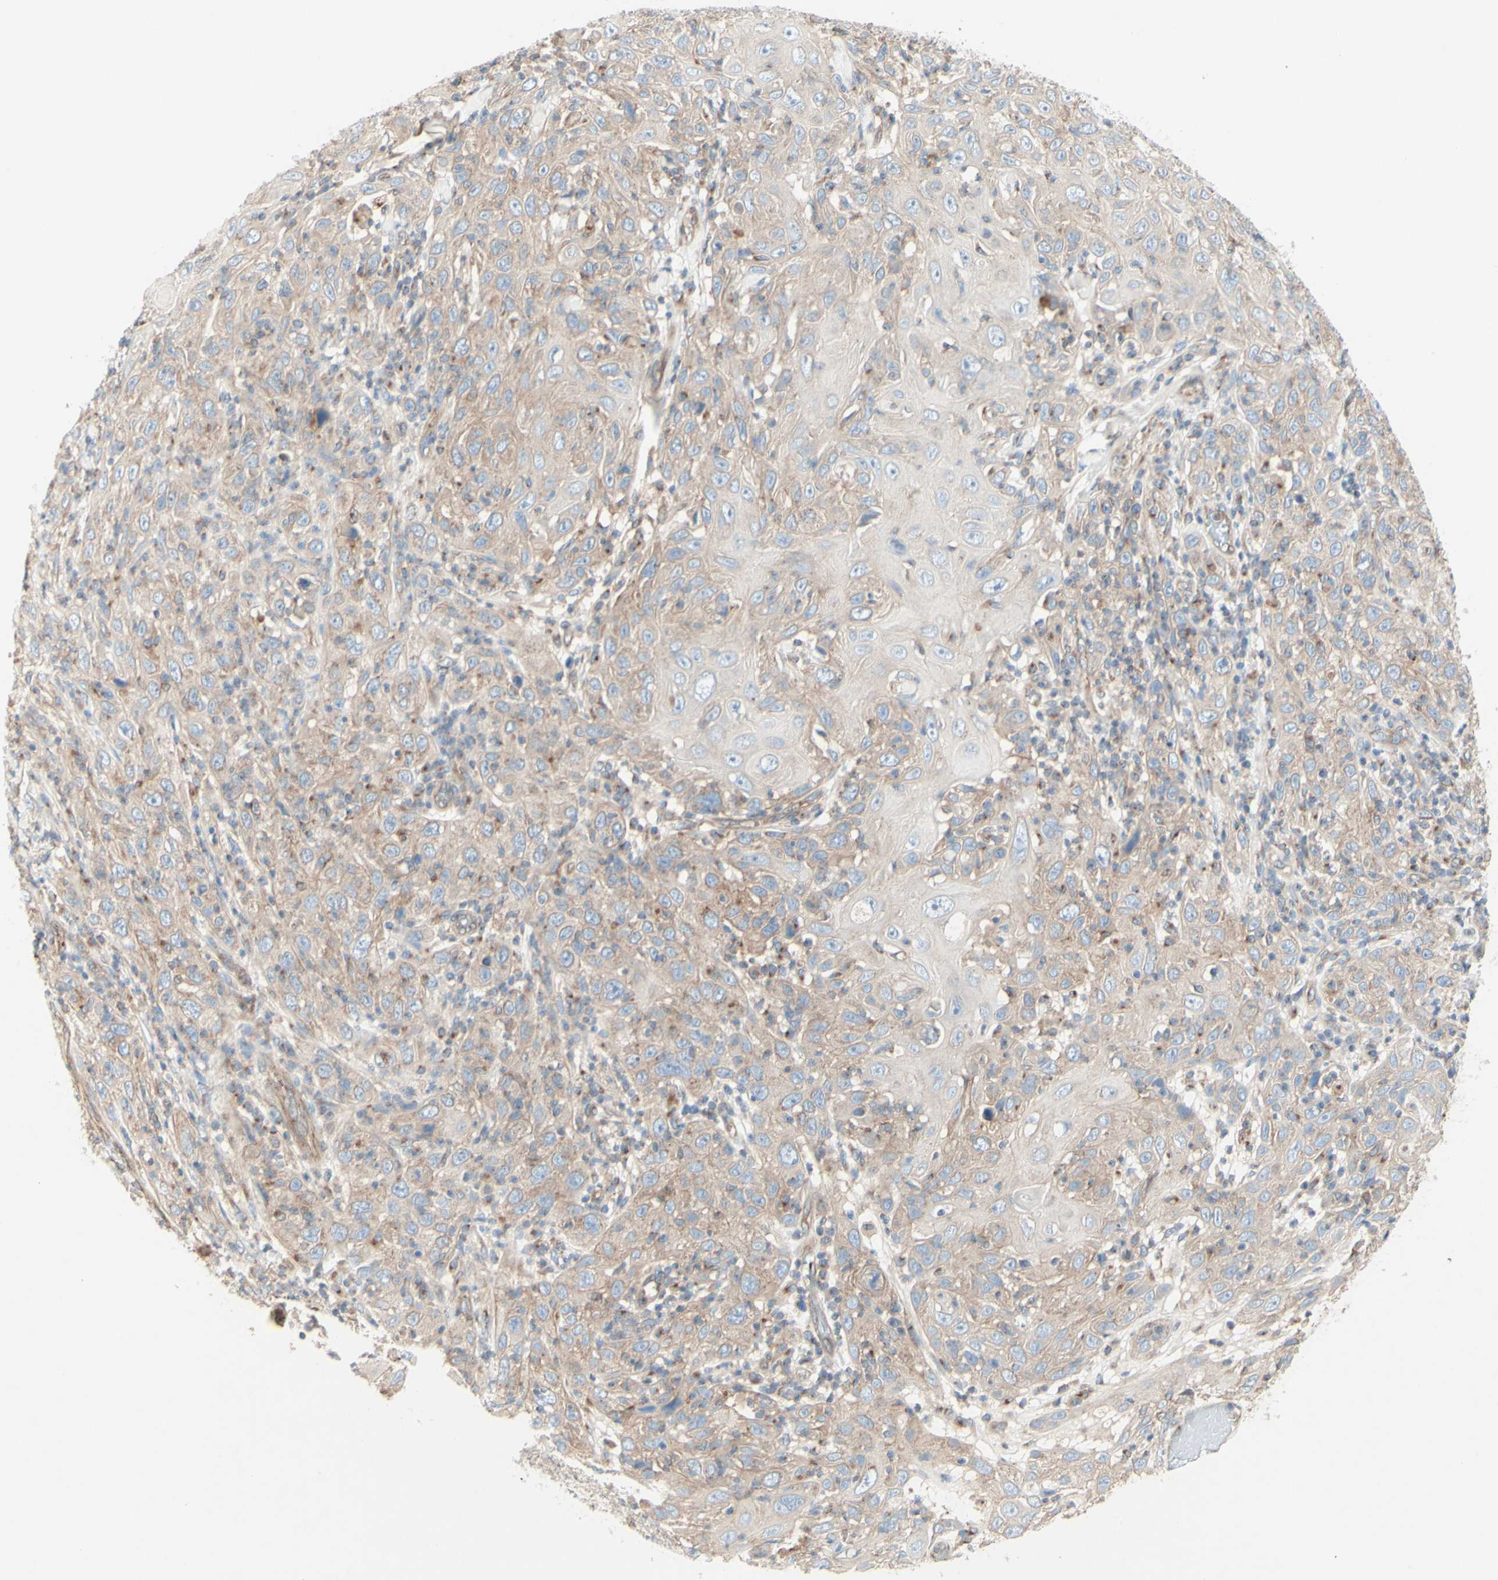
{"staining": {"intensity": "weak", "quantity": ">75%", "location": "cytoplasmic/membranous"}, "tissue": "skin cancer", "cell_type": "Tumor cells", "image_type": "cancer", "snomed": [{"axis": "morphology", "description": "Squamous cell carcinoma, NOS"}, {"axis": "topography", "description": "Skin"}], "caption": "Tumor cells exhibit low levels of weak cytoplasmic/membranous staining in about >75% of cells in skin cancer (squamous cell carcinoma).", "gene": "MTM1", "patient": {"sex": "female", "age": 88}}